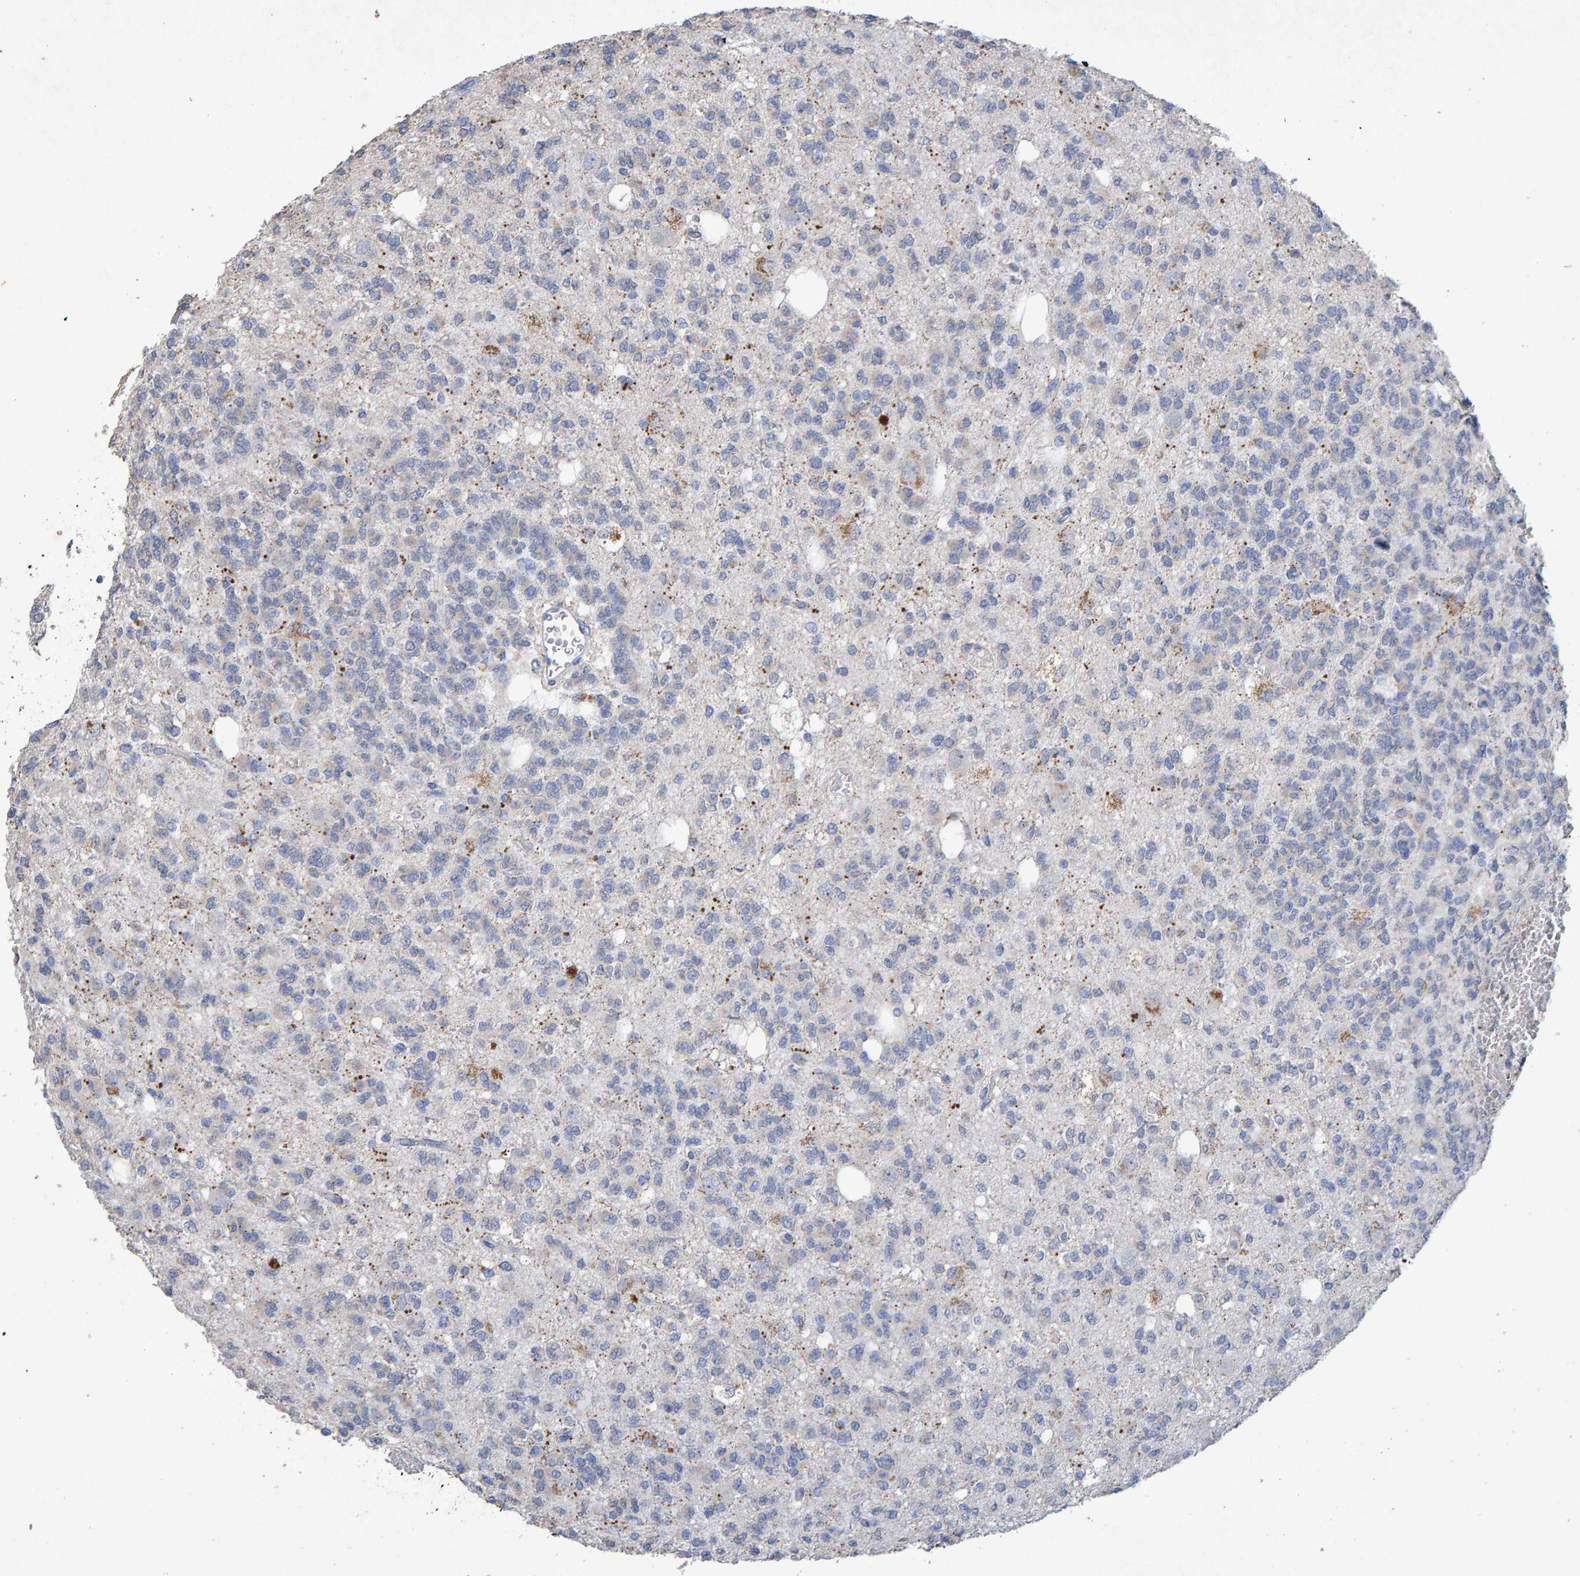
{"staining": {"intensity": "negative", "quantity": "none", "location": "none"}, "tissue": "glioma", "cell_type": "Tumor cells", "image_type": "cancer", "snomed": [{"axis": "morphology", "description": "Glioma, malignant, Low grade"}, {"axis": "topography", "description": "Brain"}], "caption": "There is no significant staining in tumor cells of malignant glioma (low-grade).", "gene": "CTH", "patient": {"sex": "male", "age": 38}}